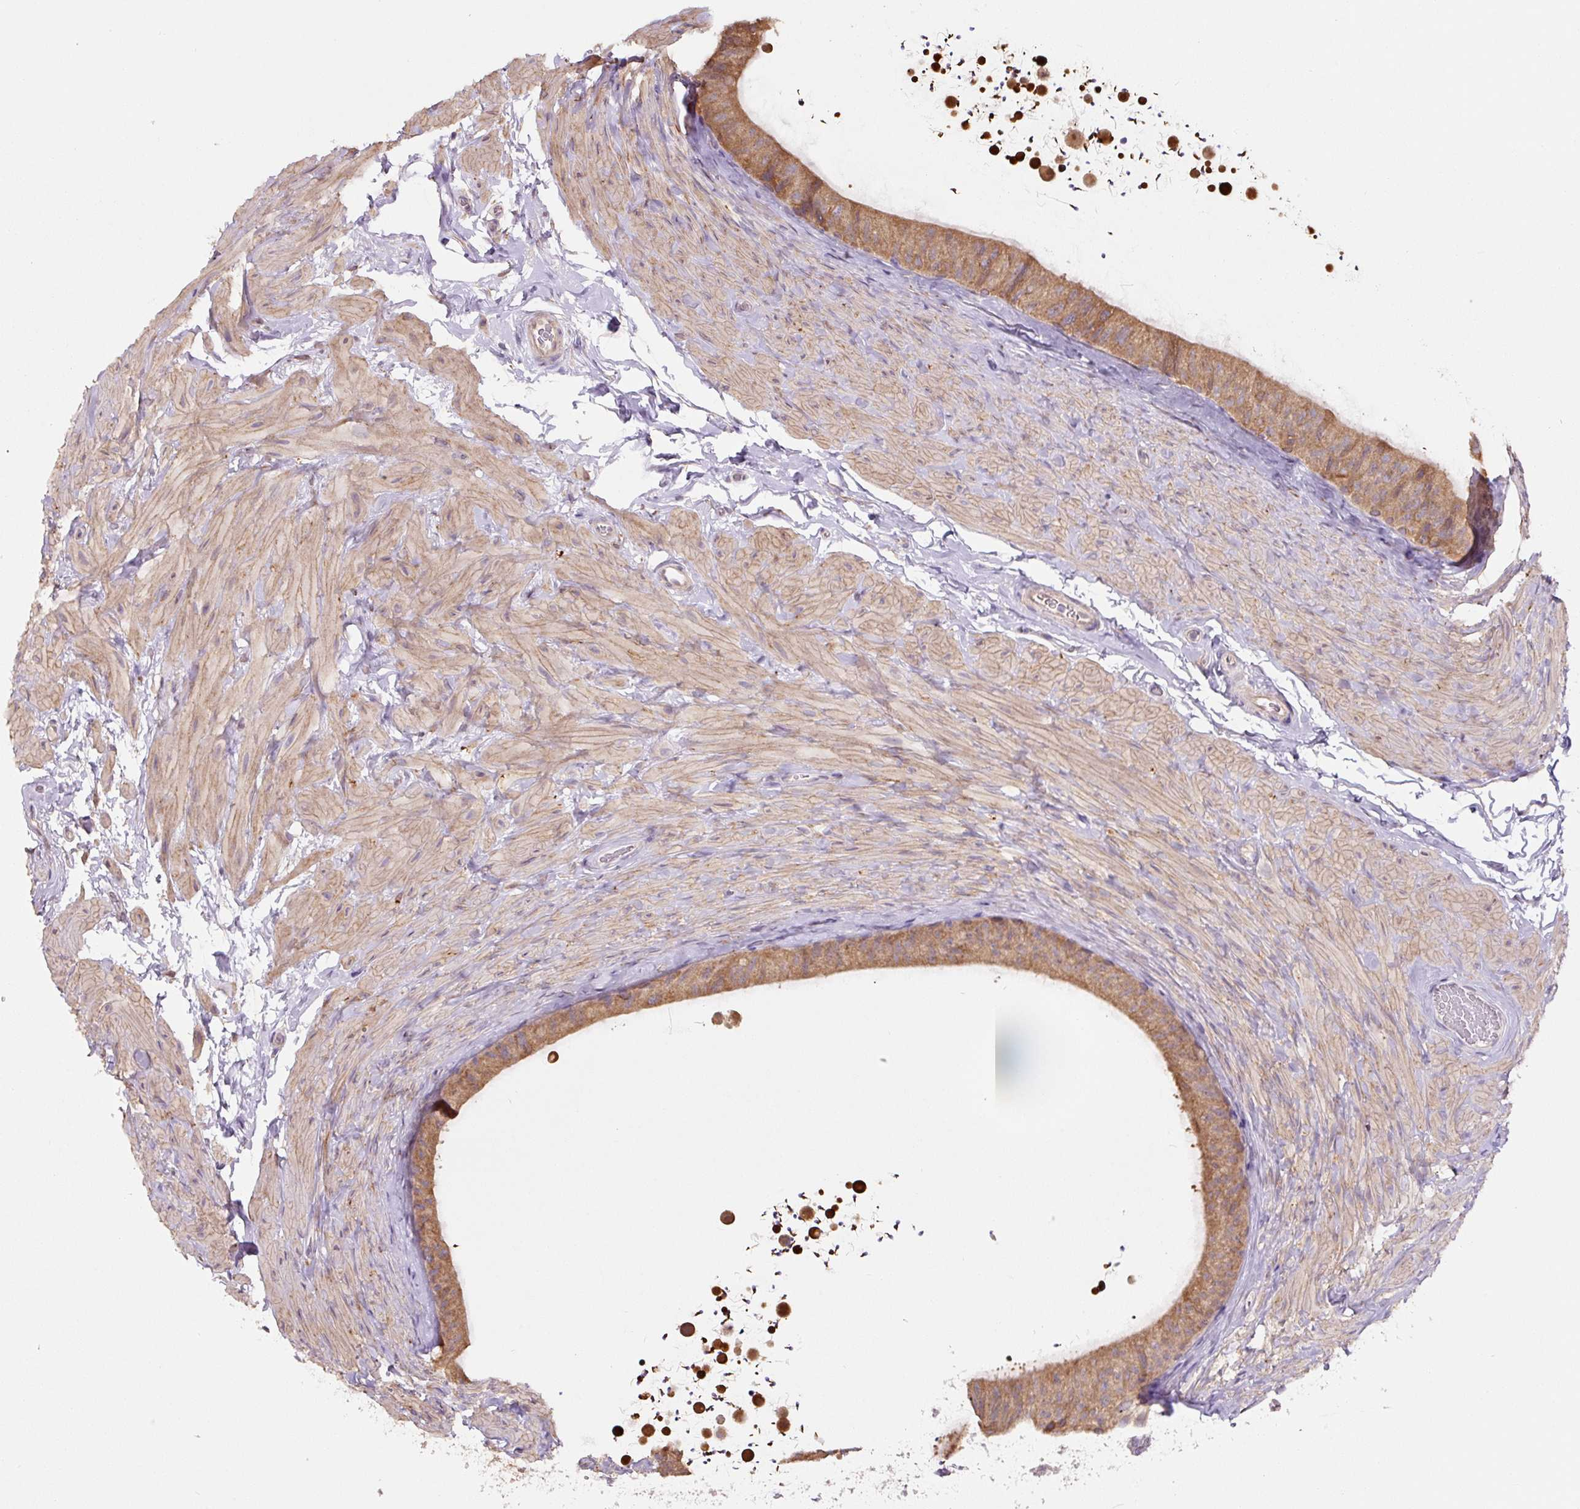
{"staining": {"intensity": "moderate", "quantity": ">75%", "location": "cytoplasmic/membranous"}, "tissue": "epididymis", "cell_type": "Glandular cells", "image_type": "normal", "snomed": [{"axis": "morphology", "description": "Normal tissue, NOS"}, {"axis": "topography", "description": "Epididymis, spermatic cord, NOS"}, {"axis": "topography", "description": "Epididymis"}], "caption": "A photomicrograph of human epididymis stained for a protein demonstrates moderate cytoplasmic/membranous brown staining in glandular cells.", "gene": "ASRGL1", "patient": {"sex": "male", "age": 31}}